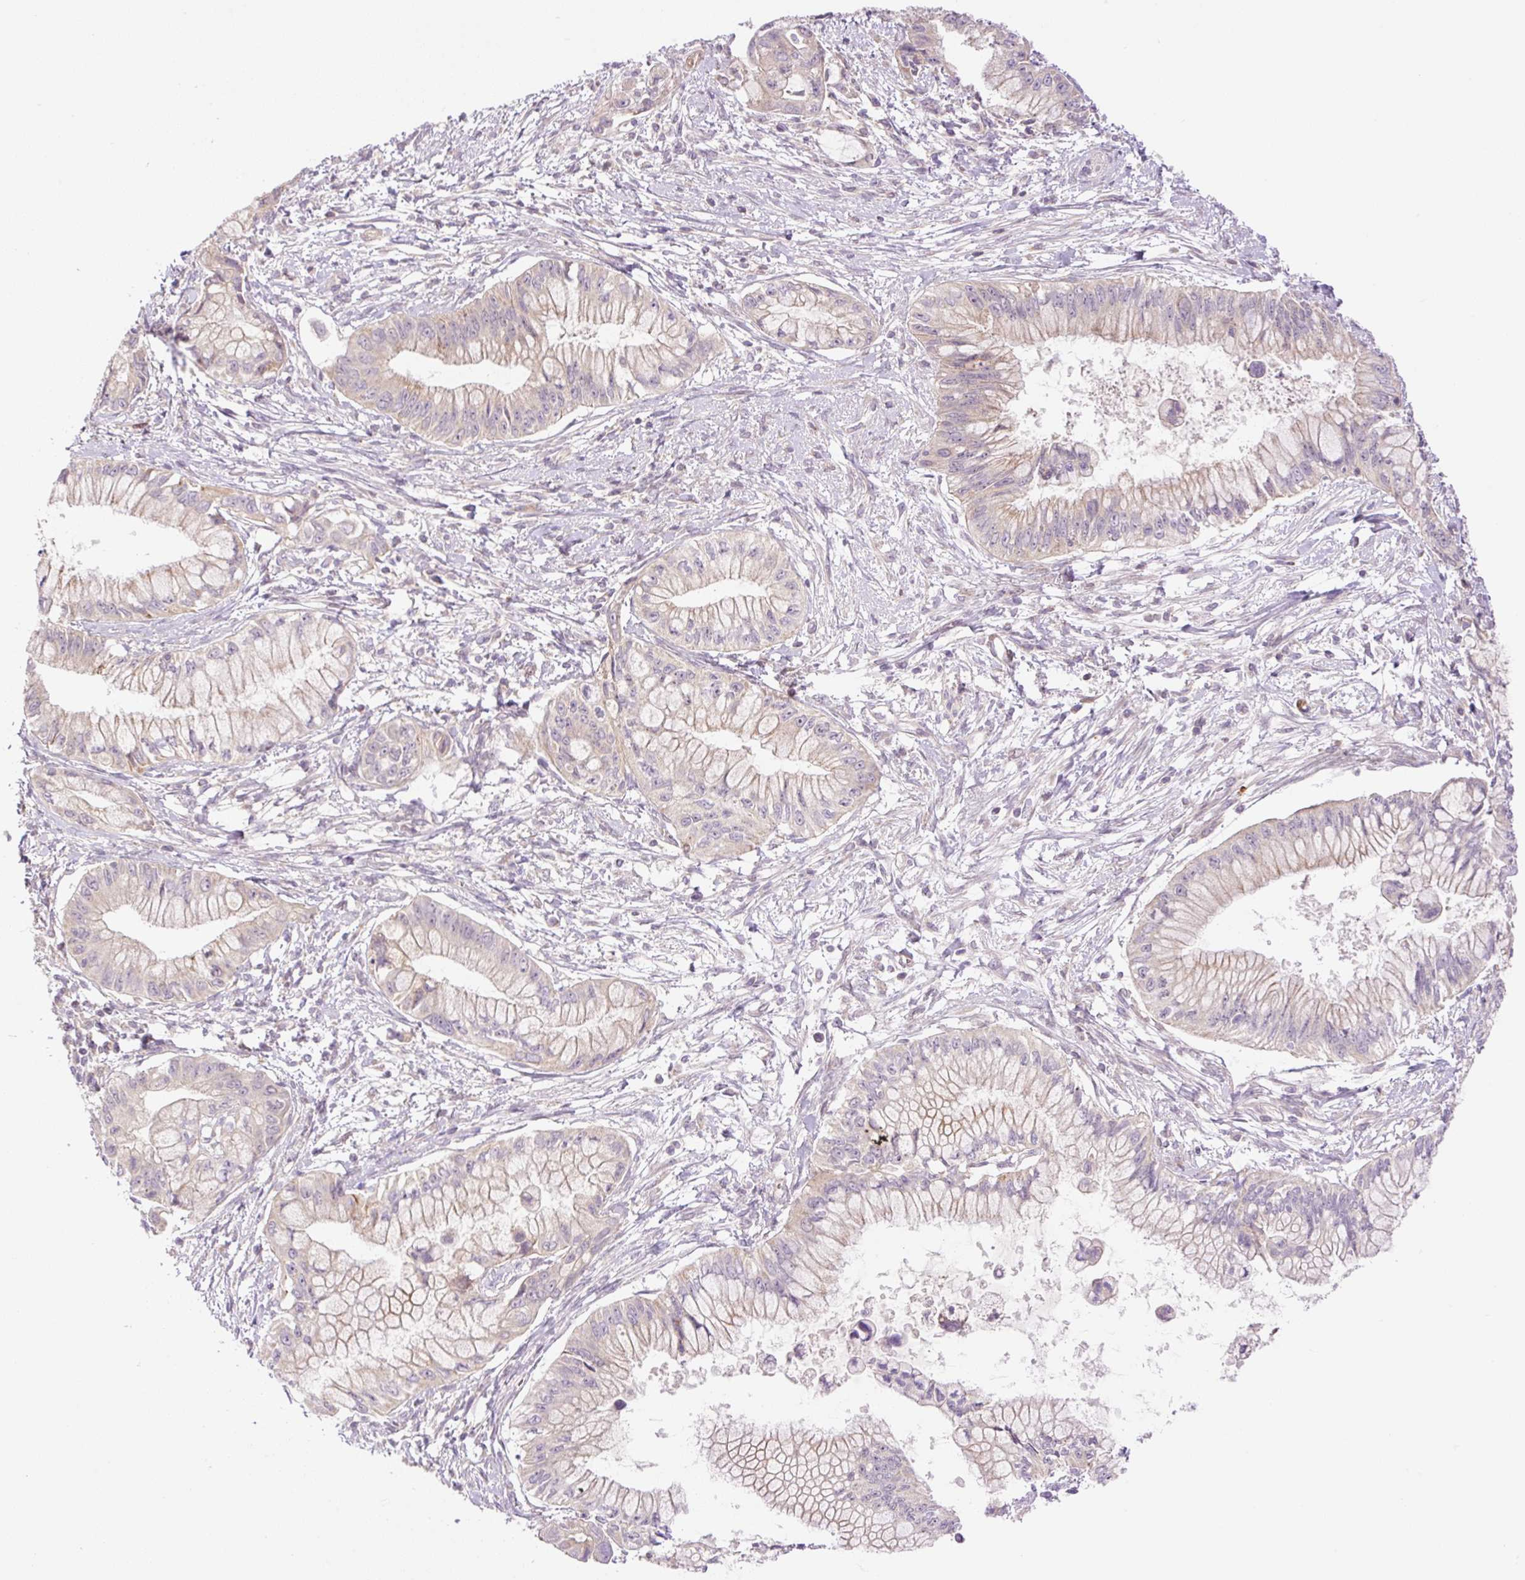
{"staining": {"intensity": "weak", "quantity": "<25%", "location": "cytoplasmic/membranous"}, "tissue": "pancreatic cancer", "cell_type": "Tumor cells", "image_type": "cancer", "snomed": [{"axis": "morphology", "description": "Adenocarcinoma, NOS"}, {"axis": "topography", "description": "Pancreas"}], "caption": "IHC photomicrograph of pancreatic adenocarcinoma stained for a protein (brown), which demonstrates no expression in tumor cells.", "gene": "ZNF394", "patient": {"sex": "male", "age": 48}}